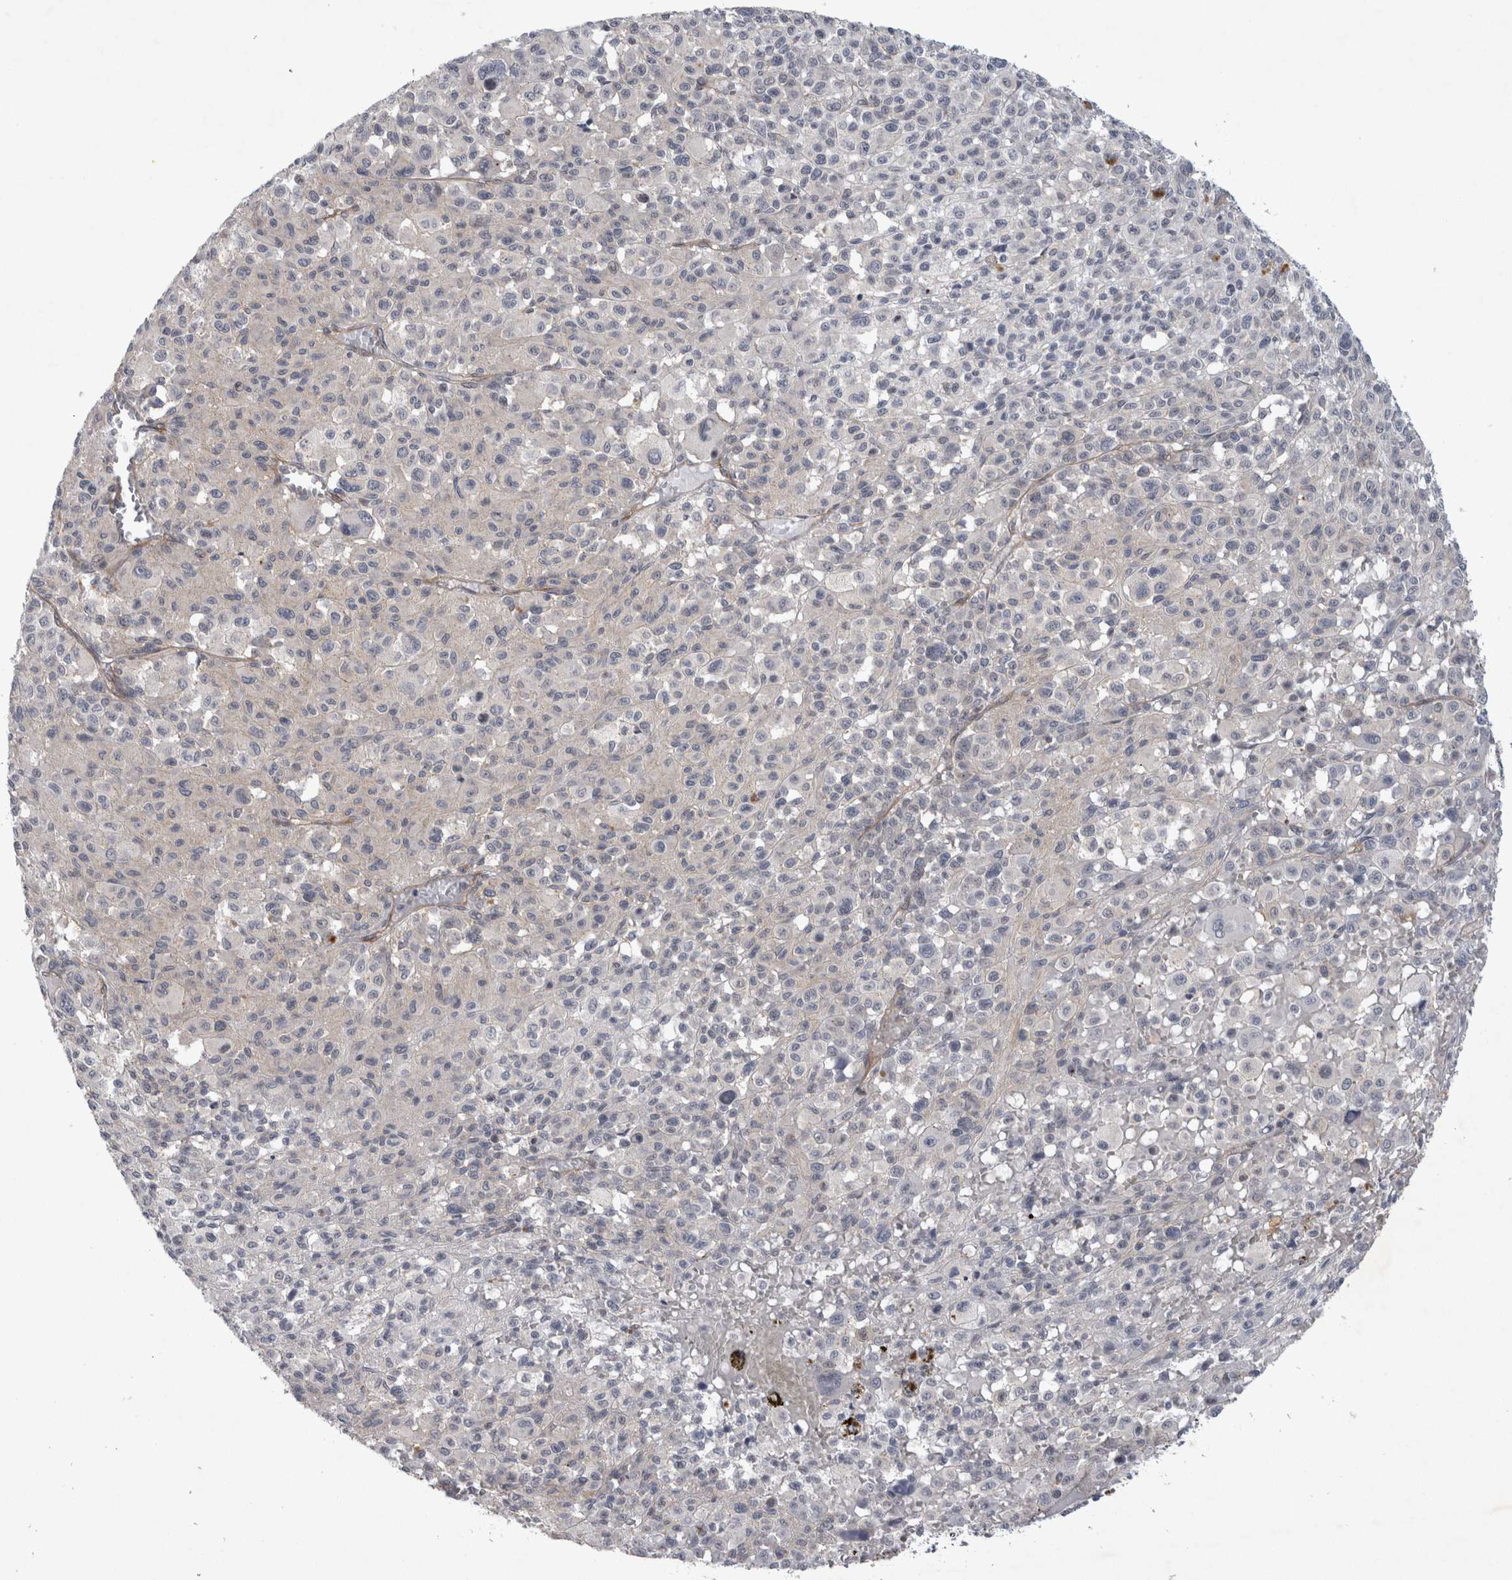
{"staining": {"intensity": "negative", "quantity": "none", "location": "none"}, "tissue": "melanoma", "cell_type": "Tumor cells", "image_type": "cancer", "snomed": [{"axis": "morphology", "description": "Malignant melanoma, Metastatic site"}, {"axis": "topography", "description": "Skin"}], "caption": "A high-resolution micrograph shows IHC staining of melanoma, which exhibits no significant staining in tumor cells.", "gene": "PARP11", "patient": {"sex": "female", "age": 74}}